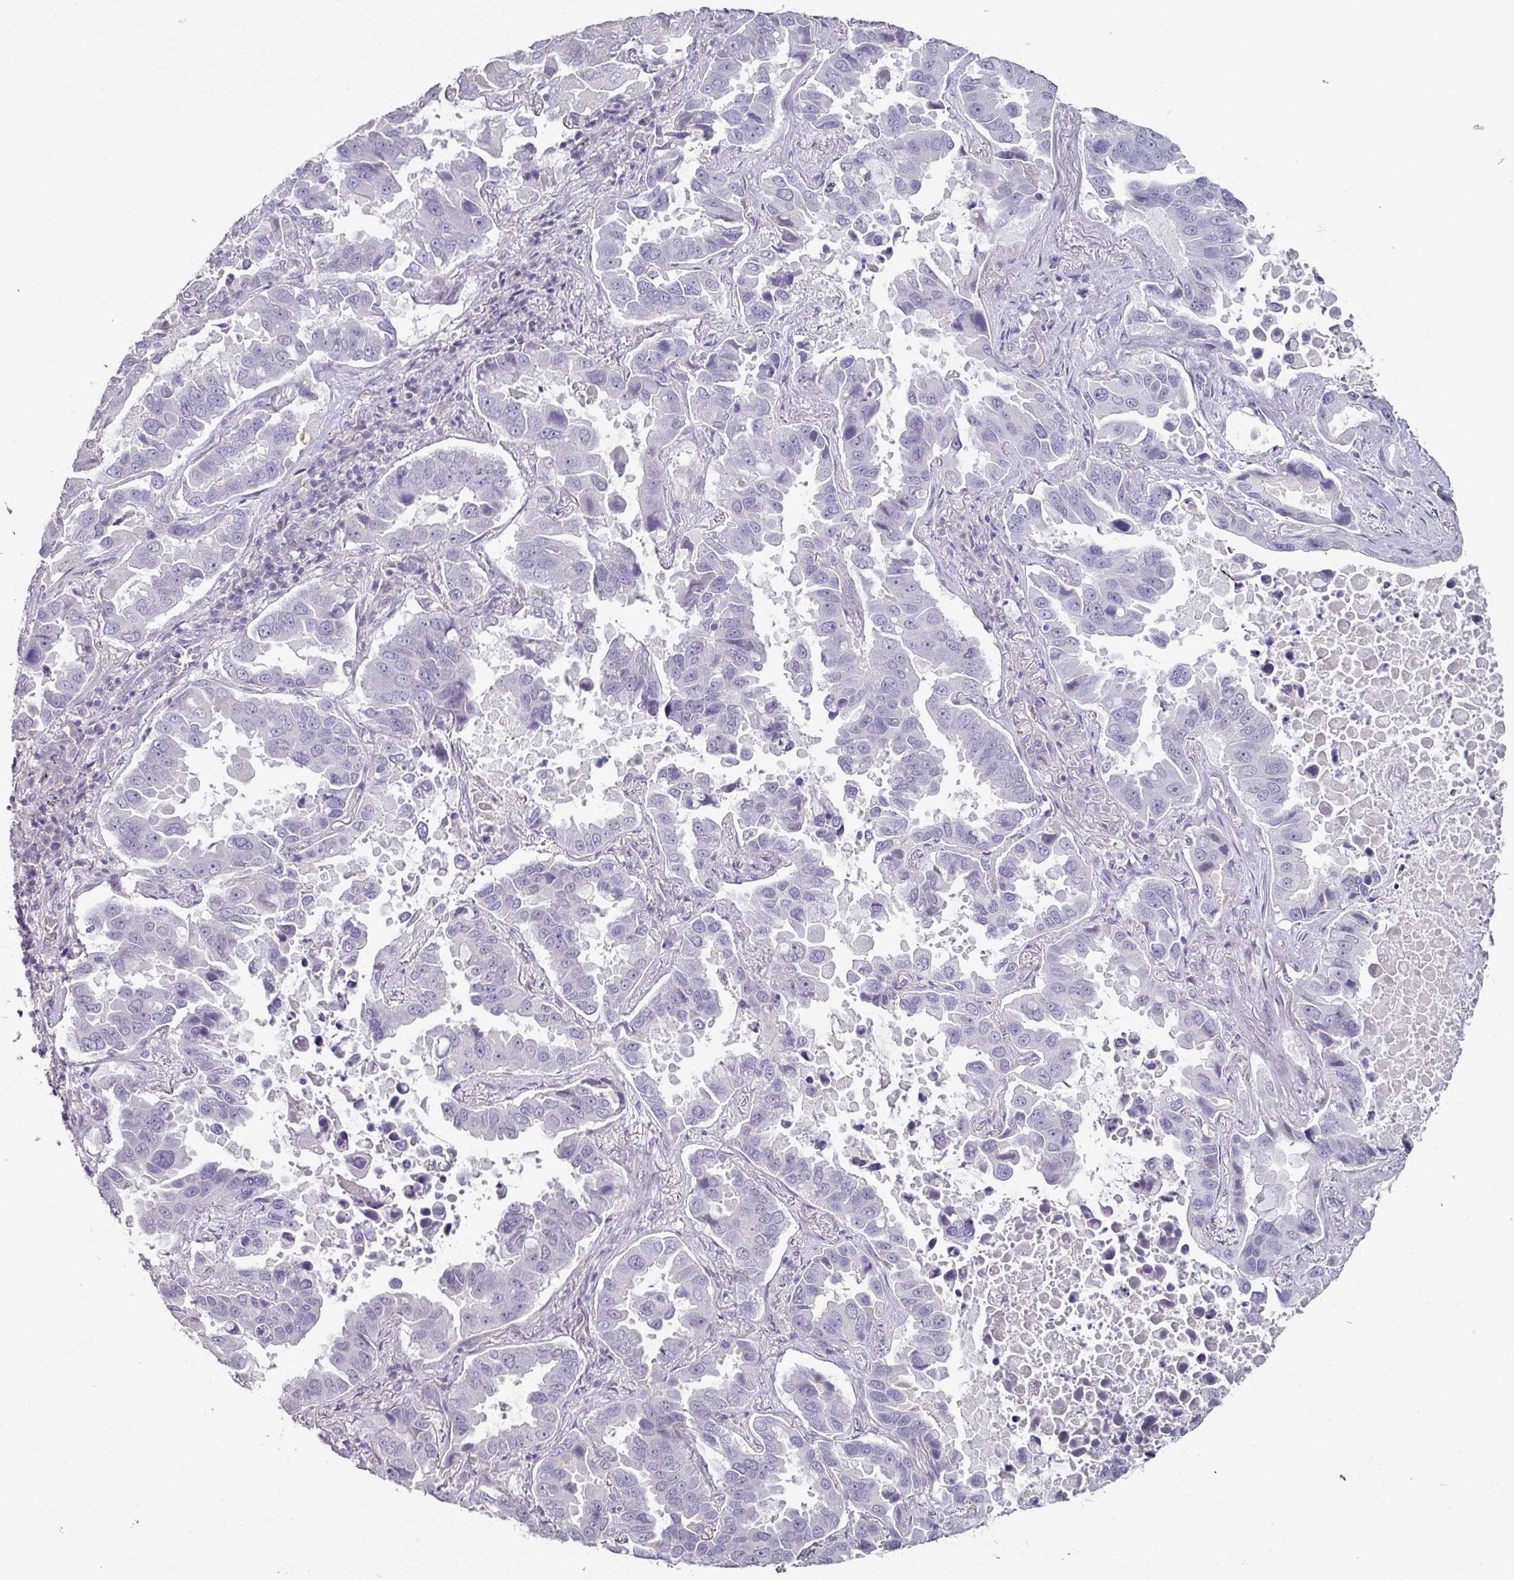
{"staining": {"intensity": "negative", "quantity": "none", "location": "none"}, "tissue": "lung cancer", "cell_type": "Tumor cells", "image_type": "cancer", "snomed": [{"axis": "morphology", "description": "Adenocarcinoma, NOS"}, {"axis": "topography", "description": "Lung"}], "caption": "DAB (3,3'-diaminobenzidine) immunohistochemical staining of human adenocarcinoma (lung) shows no significant positivity in tumor cells. Nuclei are stained in blue.", "gene": "ELK1", "patient": {"sex": "male", "age": 64}}